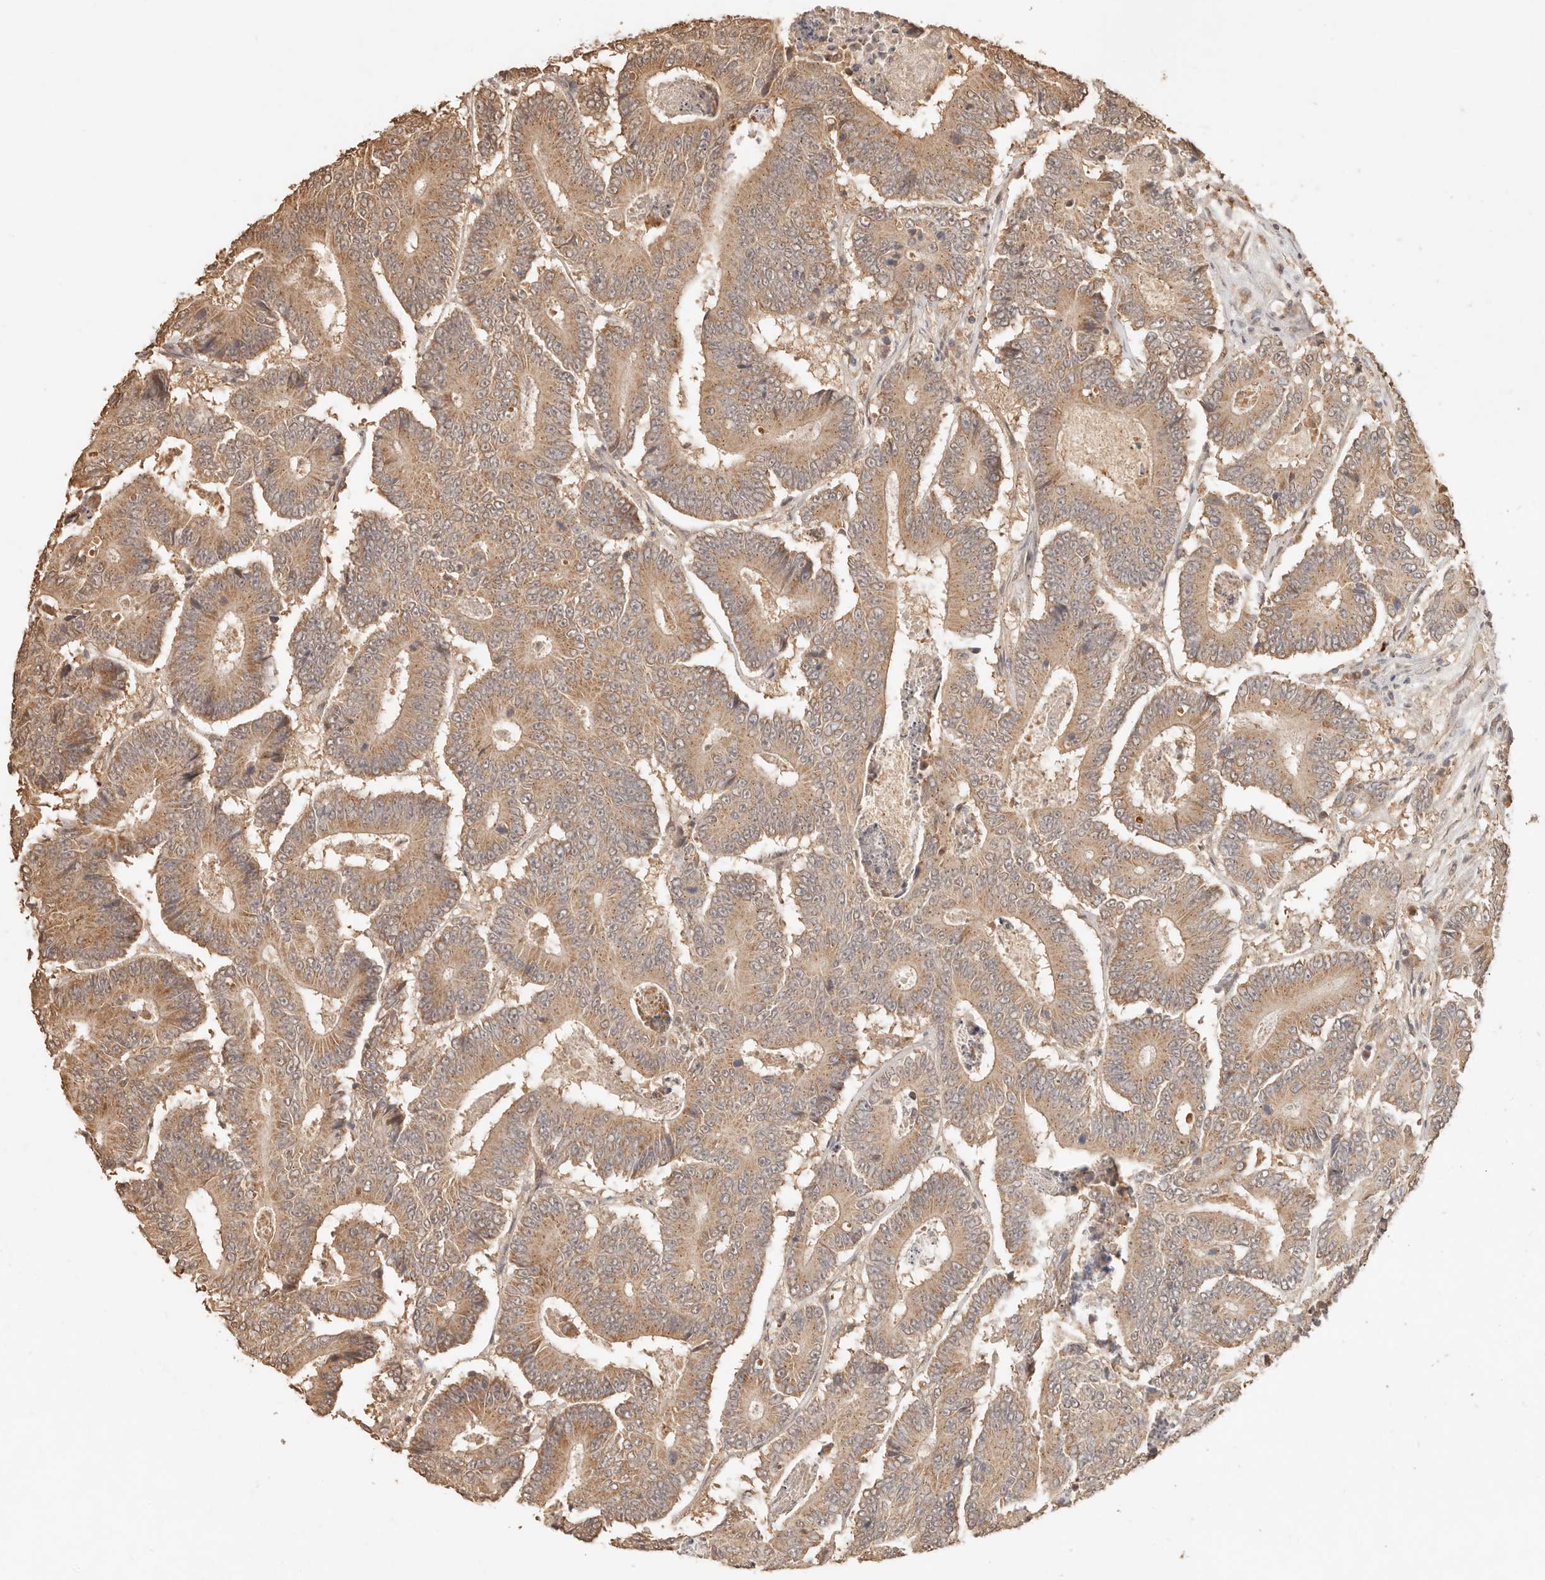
{"staining": {"intensity": "moderate", "quantity": ">75%", "location": "cytoplasmic/membranous"}, "tissue": "colorectal cancer", "cell_type": "Tumor cells", "image_type": "cancer", "snomed": [{"axis": "morphology", "description": "Adenocarcinoma, NOS"}, {"axis": "topography", "description": "Colon"}], "caption": "High-magnification brightfield microscopy of adenocarcinoma (colorectal) stained with DAB (3,3'-diaminobenzidine) (brown) and counterstained with hematoxylin (blue). tumor cells exhibit moderate cytoplasmic/membranous staining is identified in about>75% of cells. (DAB (3,3'-diaminobenzidine) IHC with brightfield microscopy, high magnification).", "gene": "LMO4", "patient": {"sex": "male", "age": 83}}